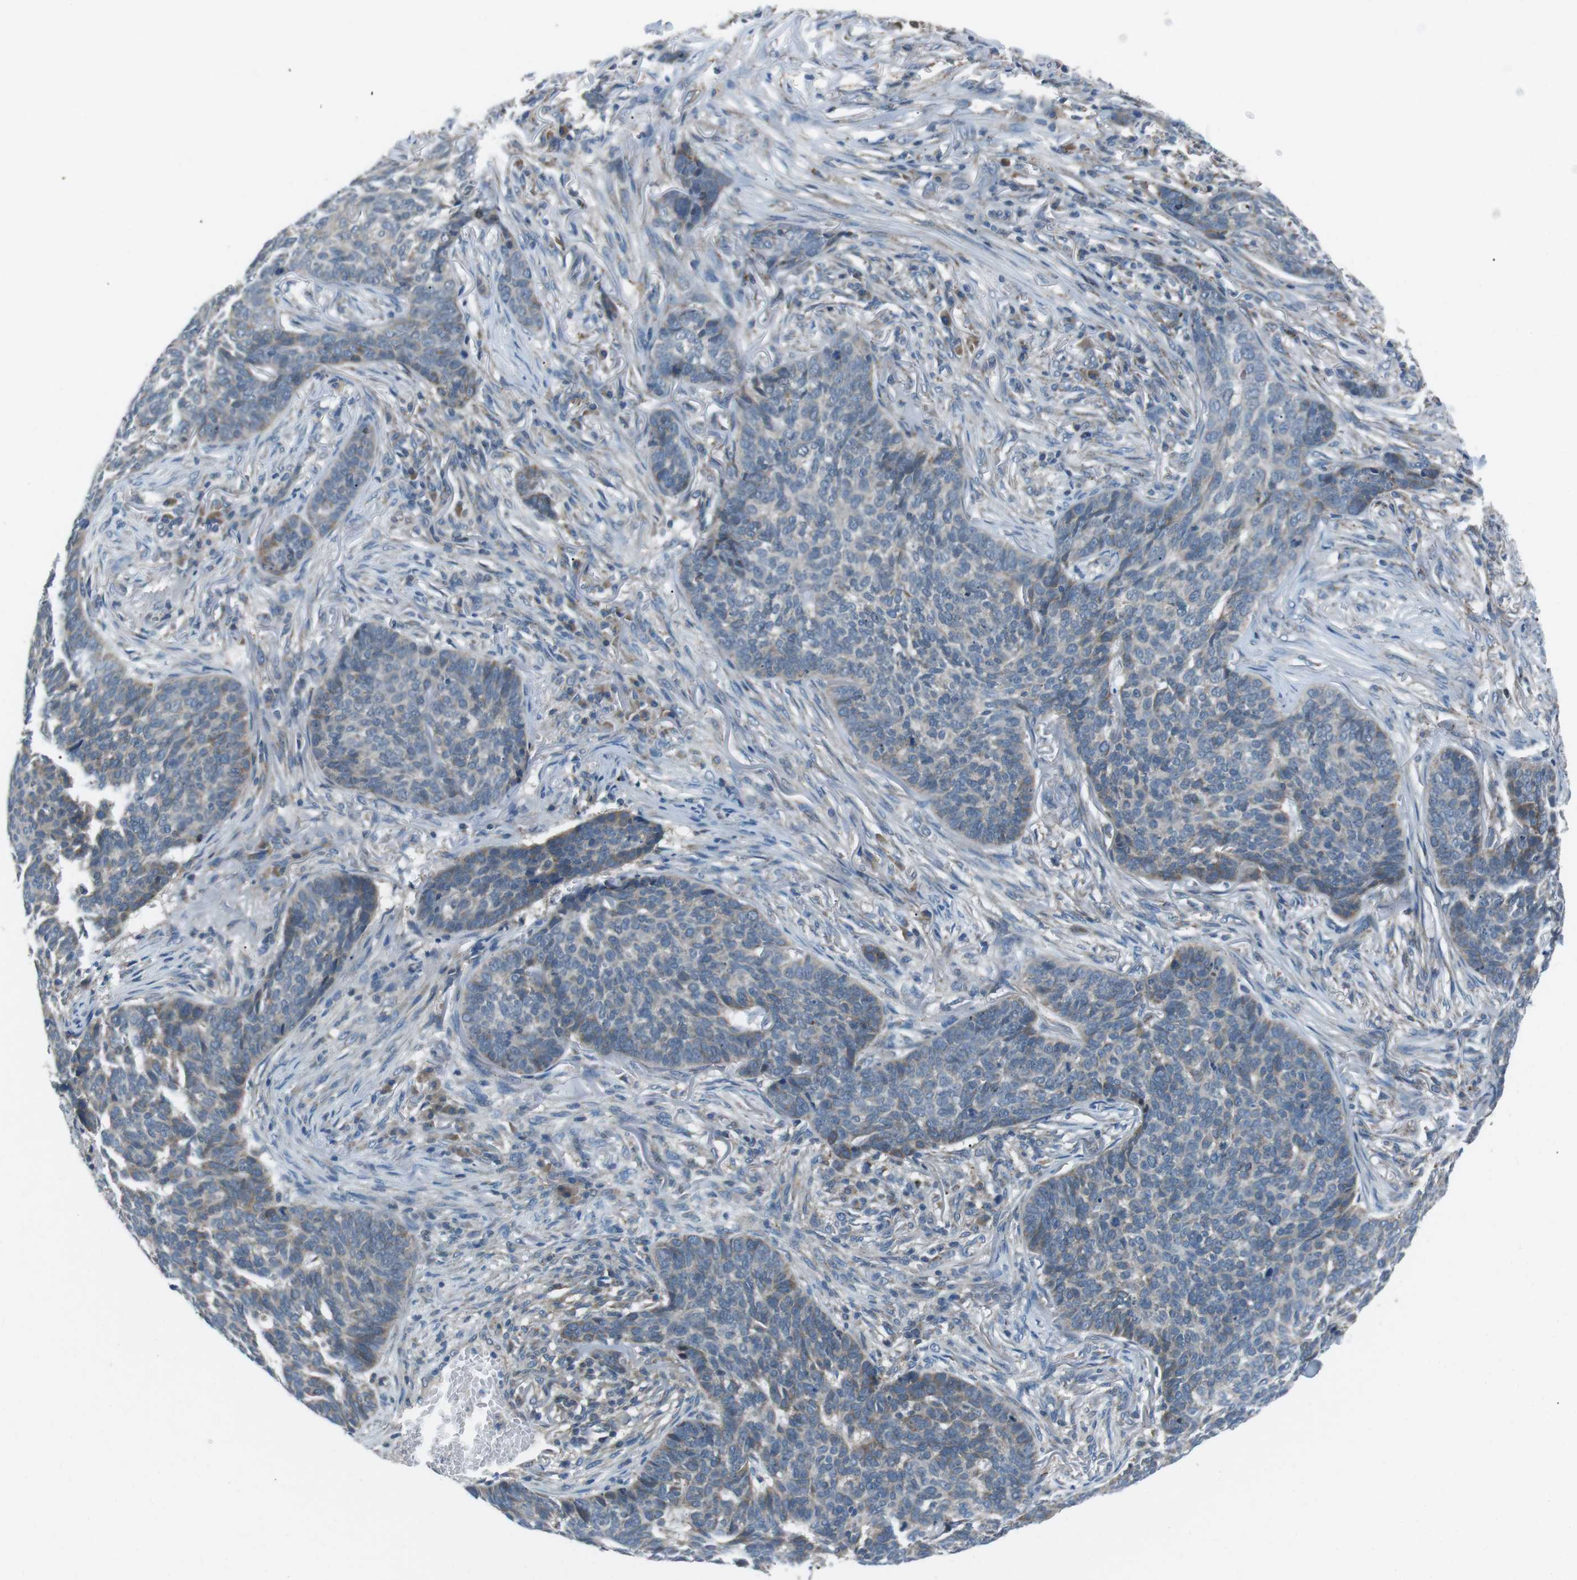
{"staining": {"intensity": "weak", "quantity": "<25%", "location": "cytoplasmic/membranous"}, "tissue": "skin cancer", "cell_type": "Tumor cells", "image_type": "cancer", "snomed": [{"axis": "morphology", "description": "Basal cell carcinoma"}, {"axis": "topography", "description": "Skin"}], "caption": "Tumor cells are negative for brown protein staining in skin cancer.", "gene": "FAM3B", "patient": {"sex": "male", "age": 85}}